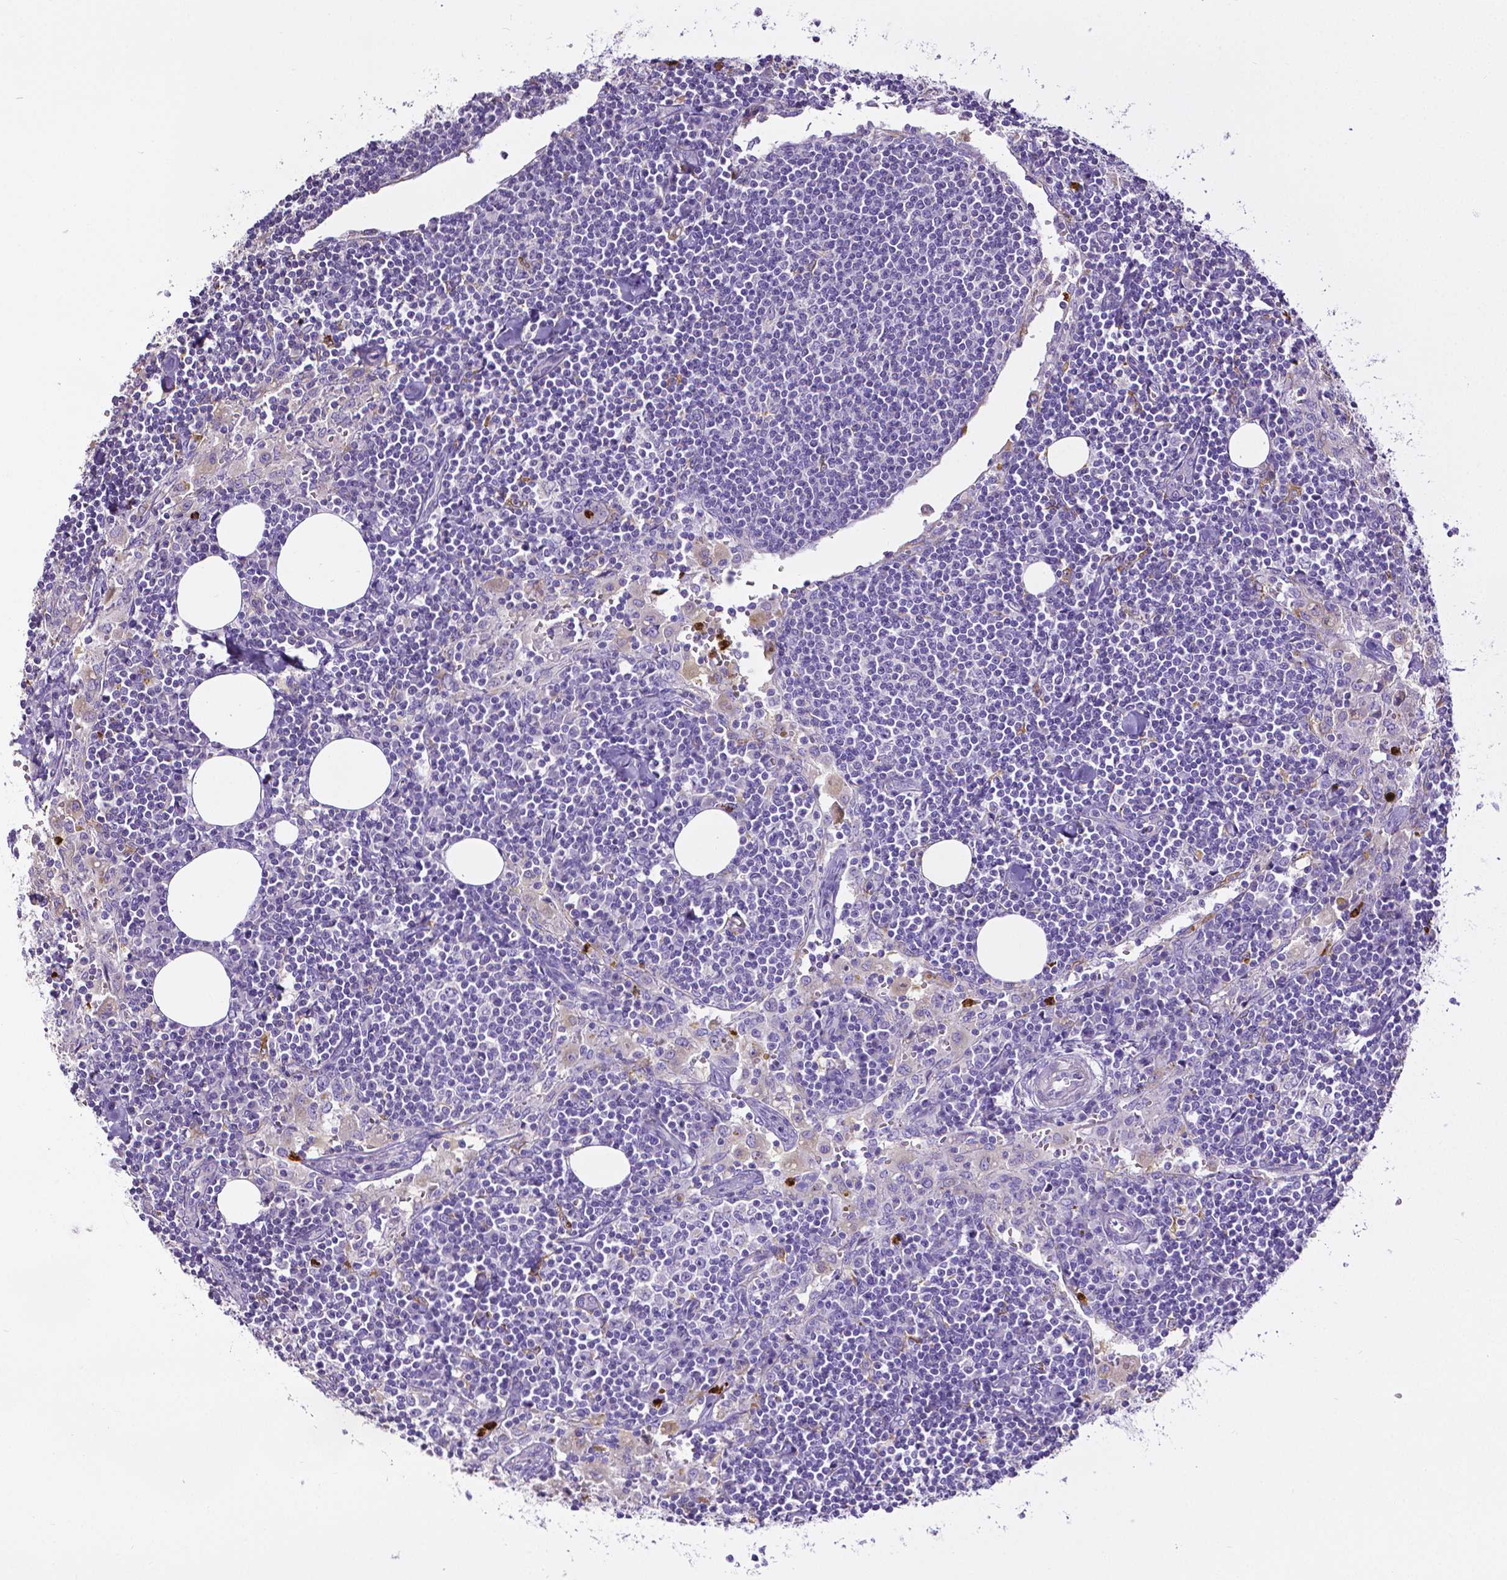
{"staining": {"intensity": "strong", "quantity": "<25%", "location": "cytoplasmic/membranous"}, "tissue": "lymph node", "cell_type": "Non-germinal center cells", "image_type": "normal", "snomed": [{"axis": "morphology", "description": "Normal tissue, NOS"}, {"axis": "topography", "description": "Lymph node"}], "caption": "Lymph node stained with IHC exhibits strong cytoplasmic/membranous positivity in about <25% of non-germinal center cells.", "gene": "MMP9", "patient": {"sex": "male", "age": 55}}